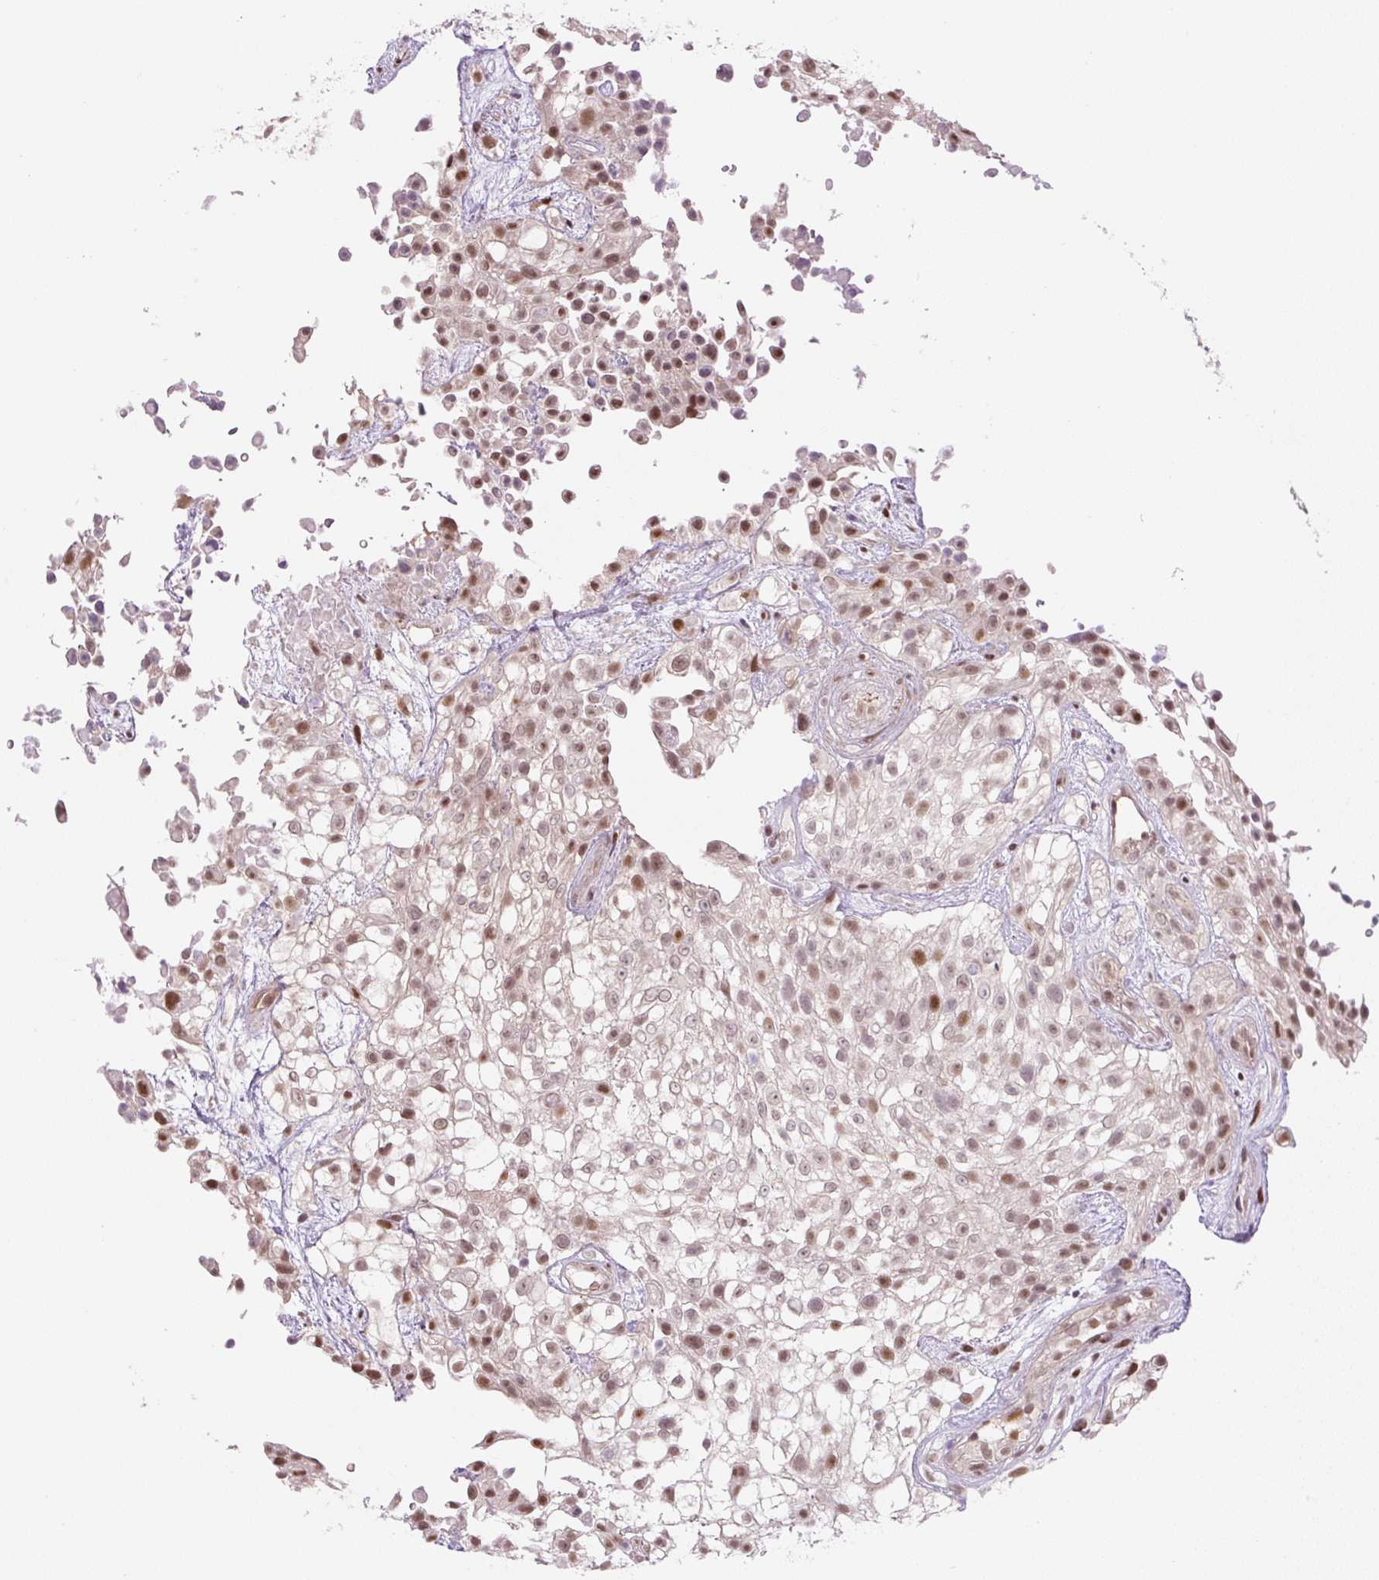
{"staining": {"intensity": "moderate", "quantity": ">75%", "location": "nuclear"}, "tissue": "urothelial cancer", "cell_type": "Tumor cells", "image_type": "cancer", "snomed": [{"axis": "morphology", "description": "Urothelial carcinoma, High grade"}, {"axis": "topography", "description": "Urinary bladder"}], "caption": "Immunohistochemical staining of urothelial carcinoma (high-grade) reveals medium levels of moderate nuclear positivity in about >75% of tumor cells.", "gene": "TCFL5", "patient": {"sex": "male", "age": 56}}